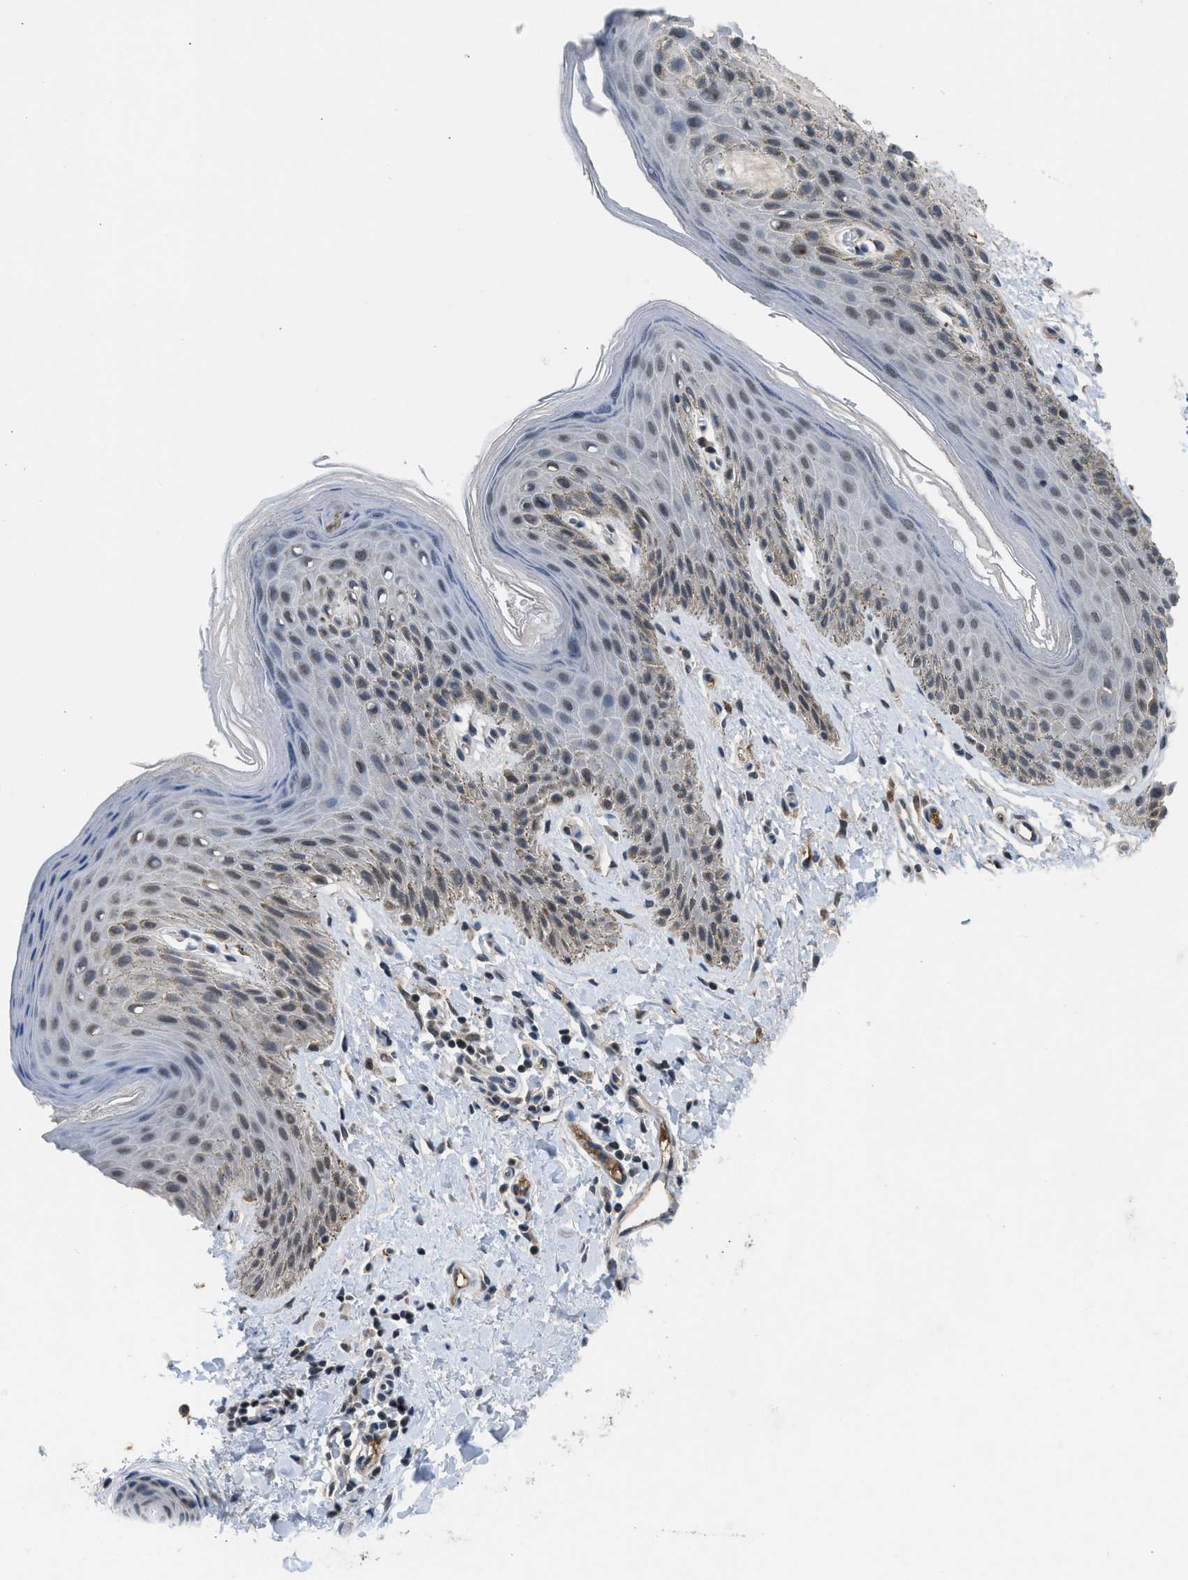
{"staining": {"intensity": "moderate", "quantity": "25%-75%", "location": "nuclear"}, "tissue": "skin", "cell_type": "Epidermal cells", "image_type": "normal", "snomed": [{"axis": "morphology", "description": "Normal tissue, NOS"}, {"axis": "topography", "description": "Anal"}], "caption": "Skin stained with DAB (3,3'-diaminobenzidine) immunohistochemistry (IHC) shows medium levels of moderate nuclear positivity in about 25%-75% of epidermal cells.", "gene": "TERF2IP", "patient": {"sex": "male", "age": 44}}